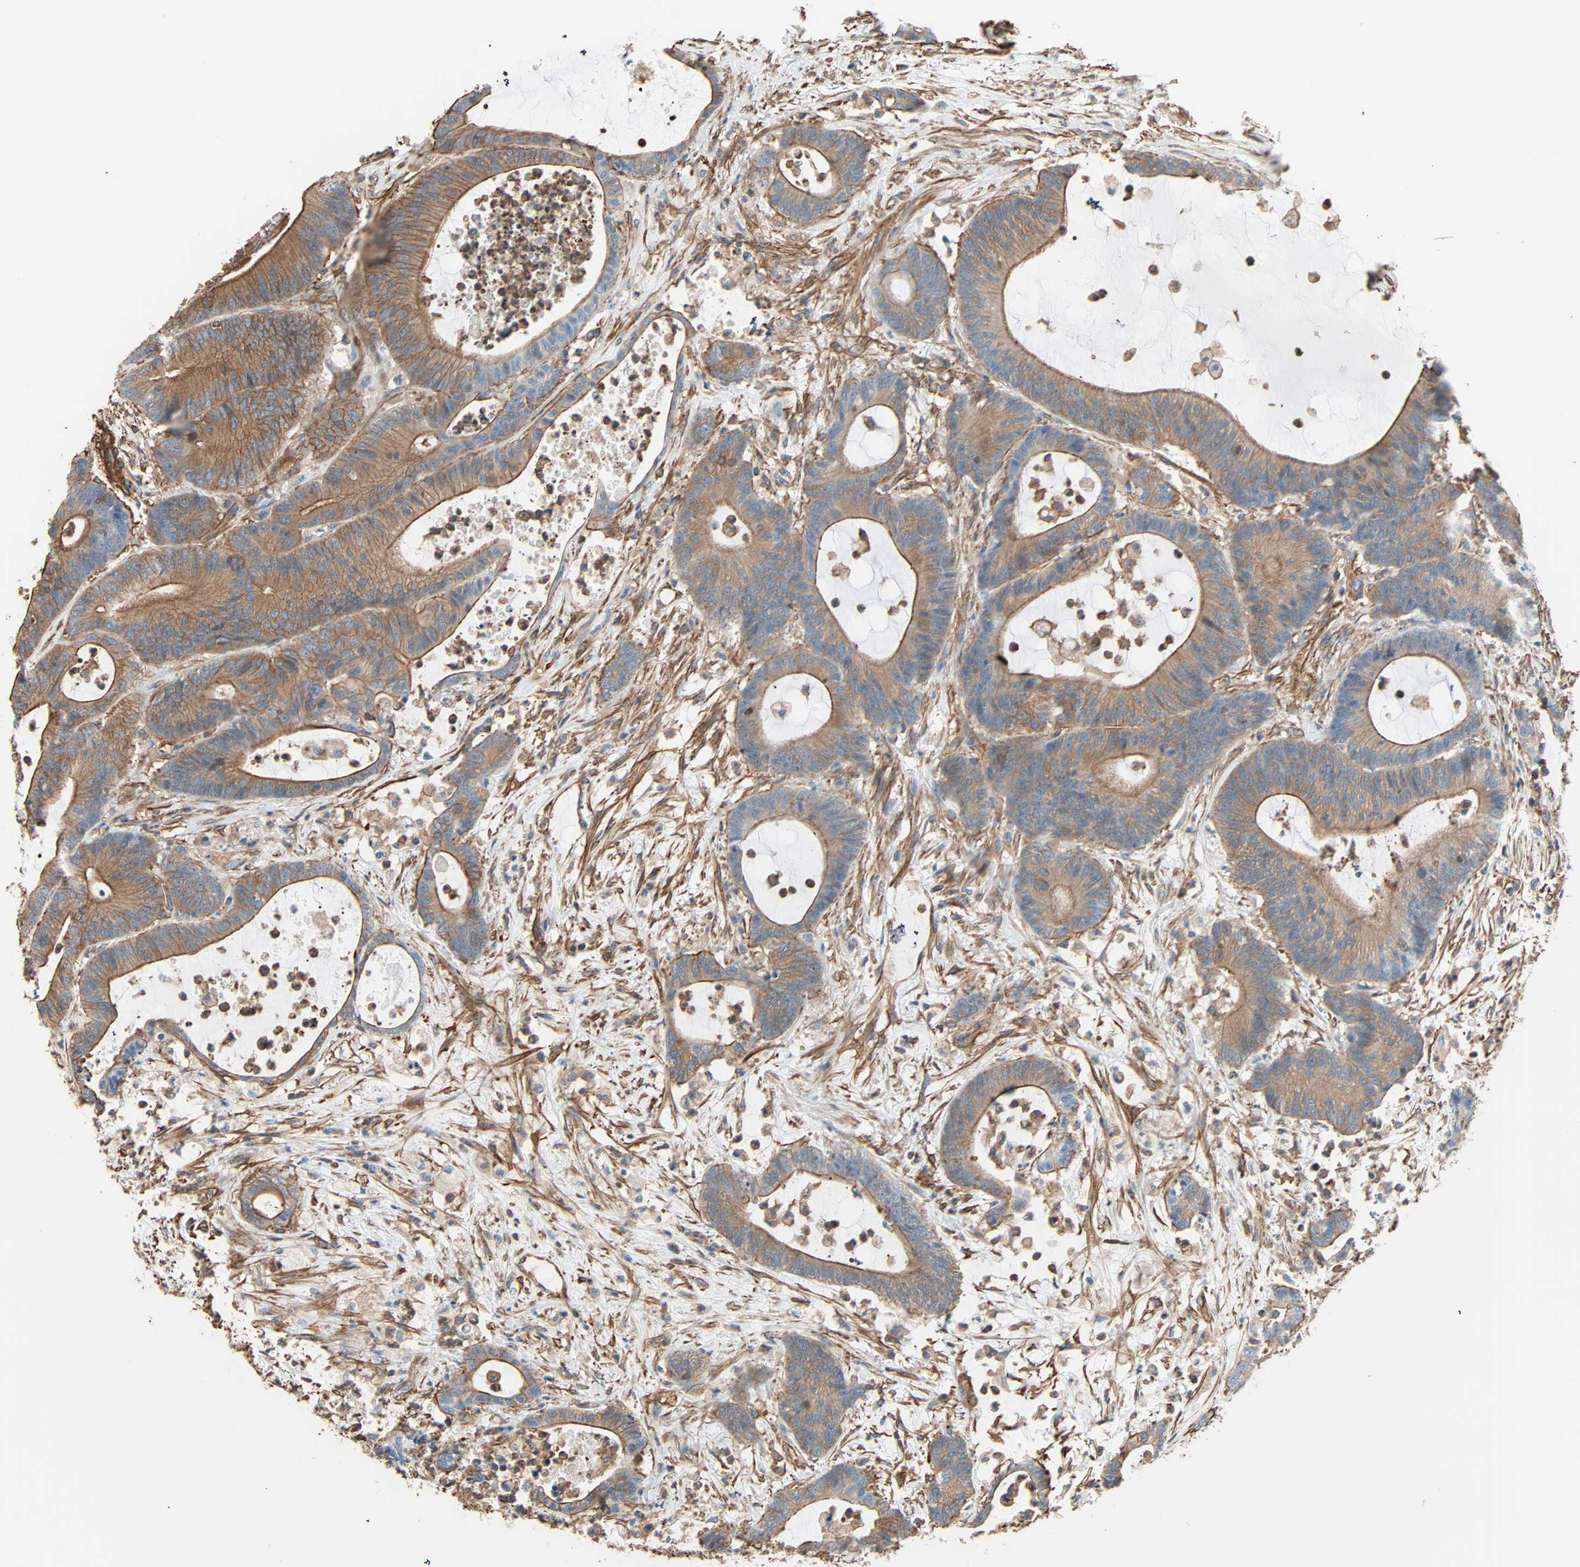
{"staining": {"intensity": "moderate", "quantity": ">75%", "location": "cytoplasmic/membranous"}, "tissue": "colorectal cancer", "cell_type": "Tumor cells", "image_type": "cancer", "snomed": [{"axis": "morphology", "description": "Adenocarcinoma, NOS"}, {"axis": "topography", "description": "Colon"}], "caption": "Tumor cells show medium levels of moderate cytoplasmic/membranous expression in about >75% of cells in colorectal cancer.", "gene": "GALNT10", "patient": {"sex": "female", "age": 84}}